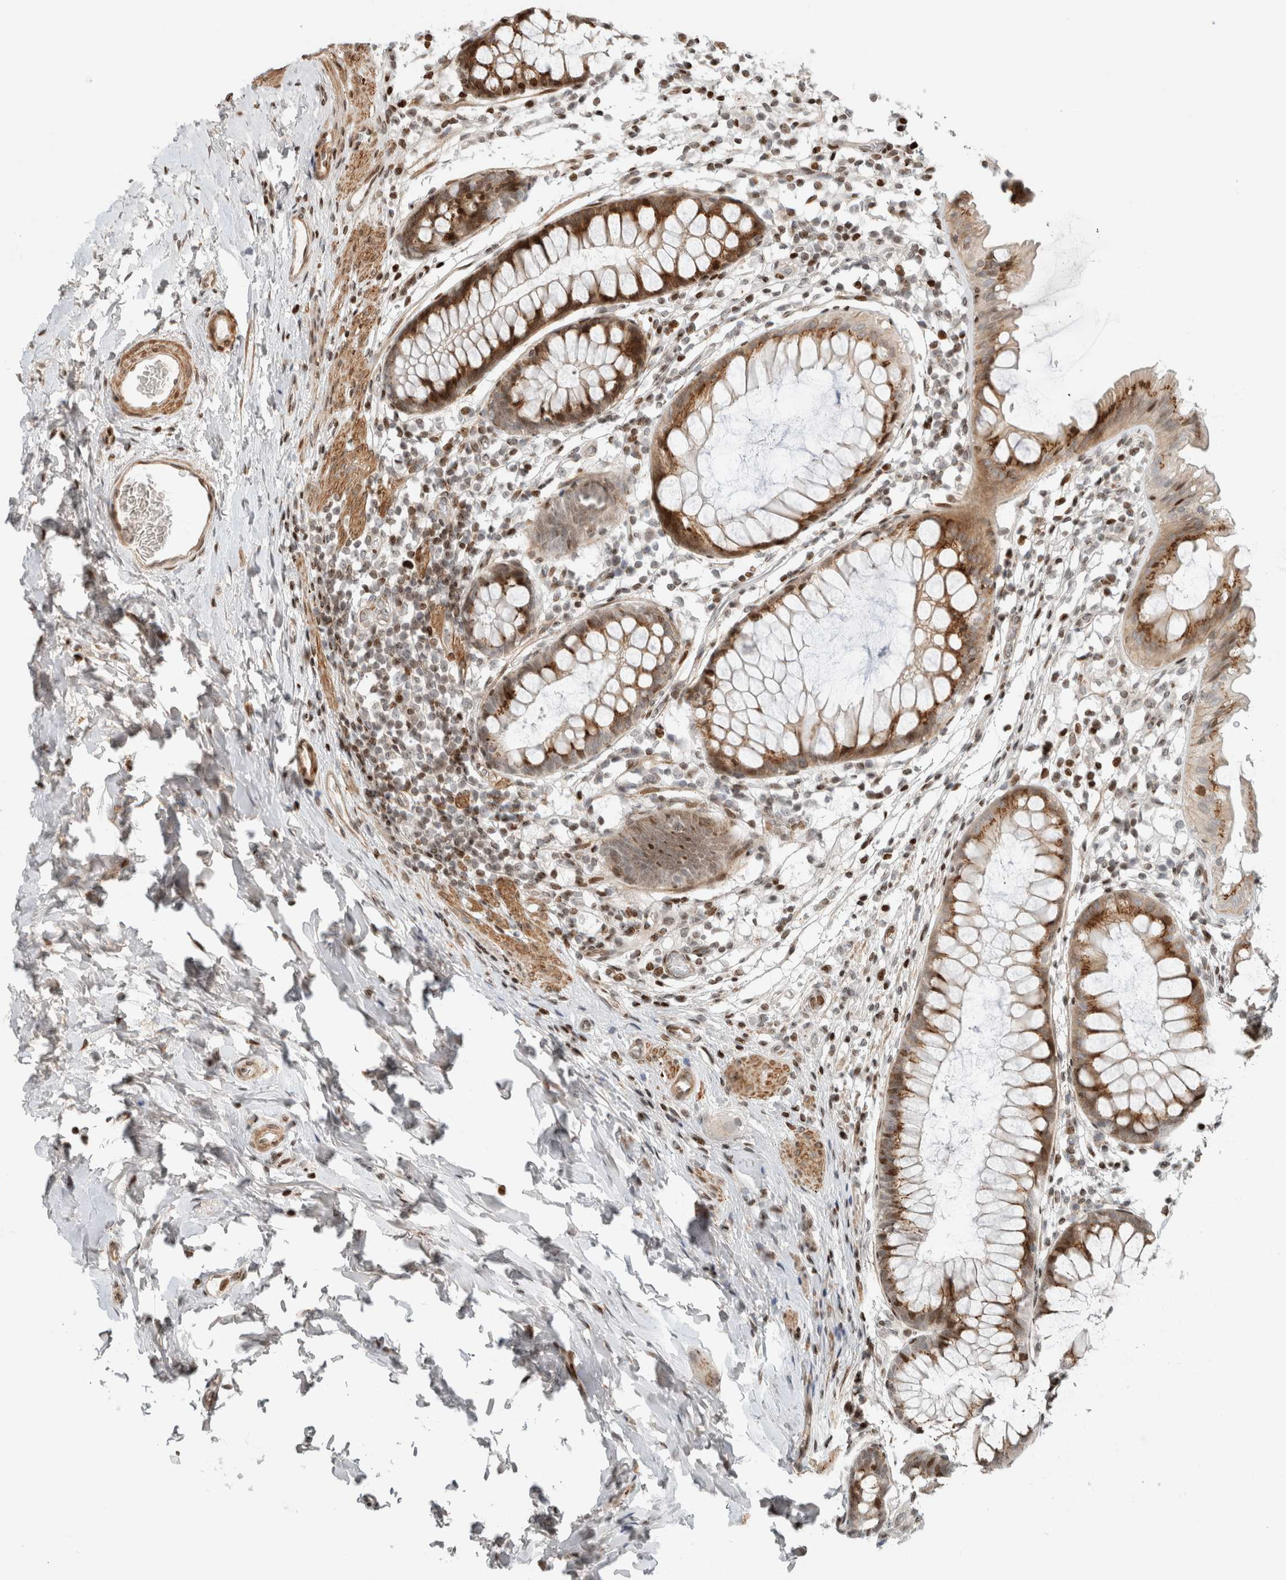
{"staining": {"intensity": "moderate", "quantity": ">75%", "location": "cytoplasmic/membranous"}, "tissue": "colon", "cell_type": "Endothelial cells", "image_type": "normal", "snomed": [{"axis": "morphology", "description": "Normal tissue, NOS"}, {"axis": "topography", "description": "Colon"}], "caption": "This micrograph exhibits immunohistochemistry staining of benign human colon, with medium moderate cytoplasmic/membranous positivity in approximately >75% of endothelial cells.", "gene": "GINS4", "patient": {"sex": "female", "age": 62}}